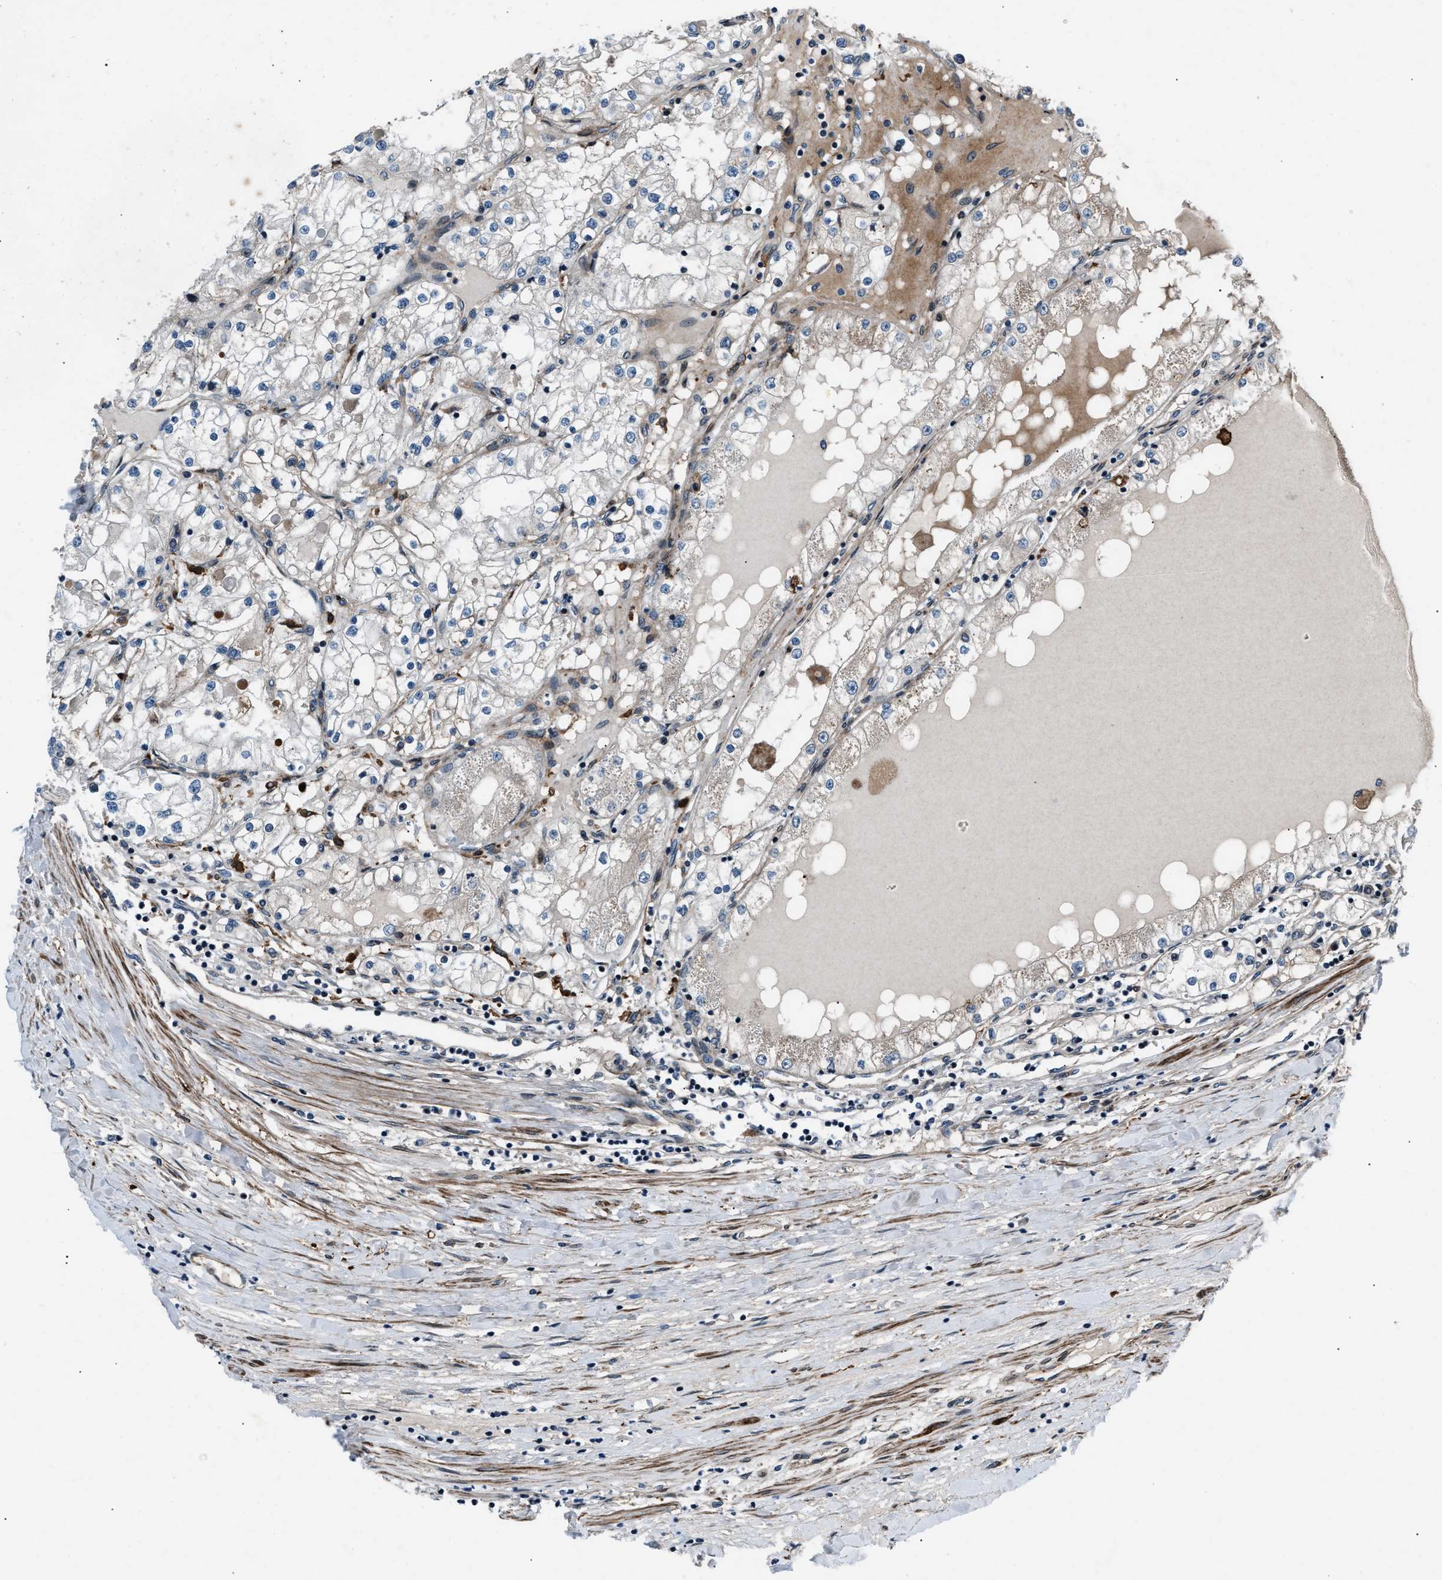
{"staining": {"intensity": "negative", "quantity": "none", "location": "none"}, "tissue": "renal cancer", "cell_type": "Tumor cells", "image_type": "cancer", "snomed": [{"axis": "morphology", "description": "Adenocarcinoma, NOS"}, {"axis": "topography", "description": "Kidney"}], "caption": "The histopathology image displays no staining of tumor cells in renal adenocarcinoma.", "gene": "DYNC2I1", "patient": {"sex": "male", "age": 68}}